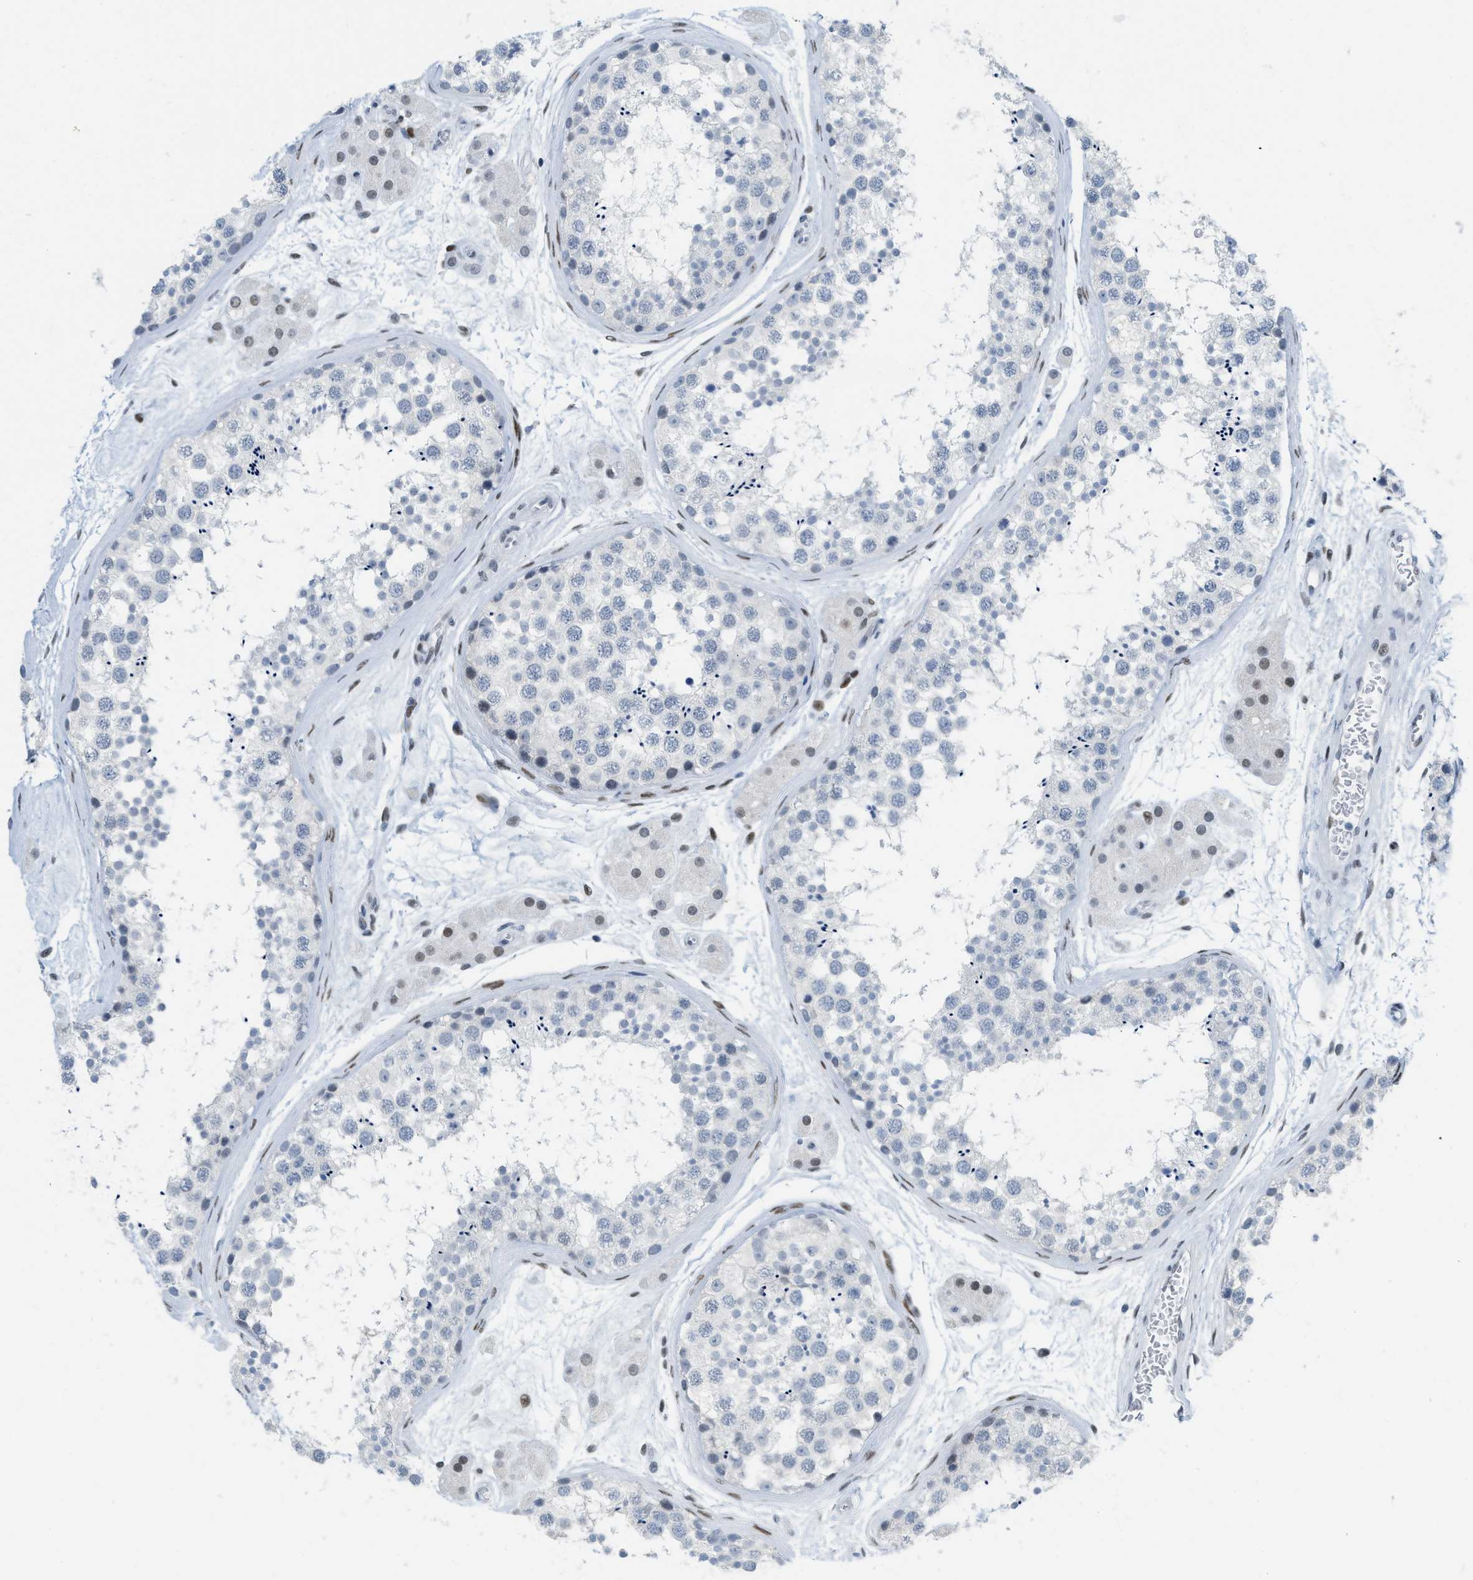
{"staining": {"intensity": "negative", "quantity": "none", "location": "none"}, "tissue": "testis", "cell_type": "Cells in seminiferous ducts", "image_type": "normal", "snomed": [{"axis": "morphology", "description": "Normal tissue, NOS"}, {"axis": "topography", "description": "Testis"}], "caption": "Testis stained for a protein using immunohistochemistry (IHC) exhibits no expression cells in seminiferous ducts.", "gene": "PBX1", "patient": {"sex": "male", "age": 56}}